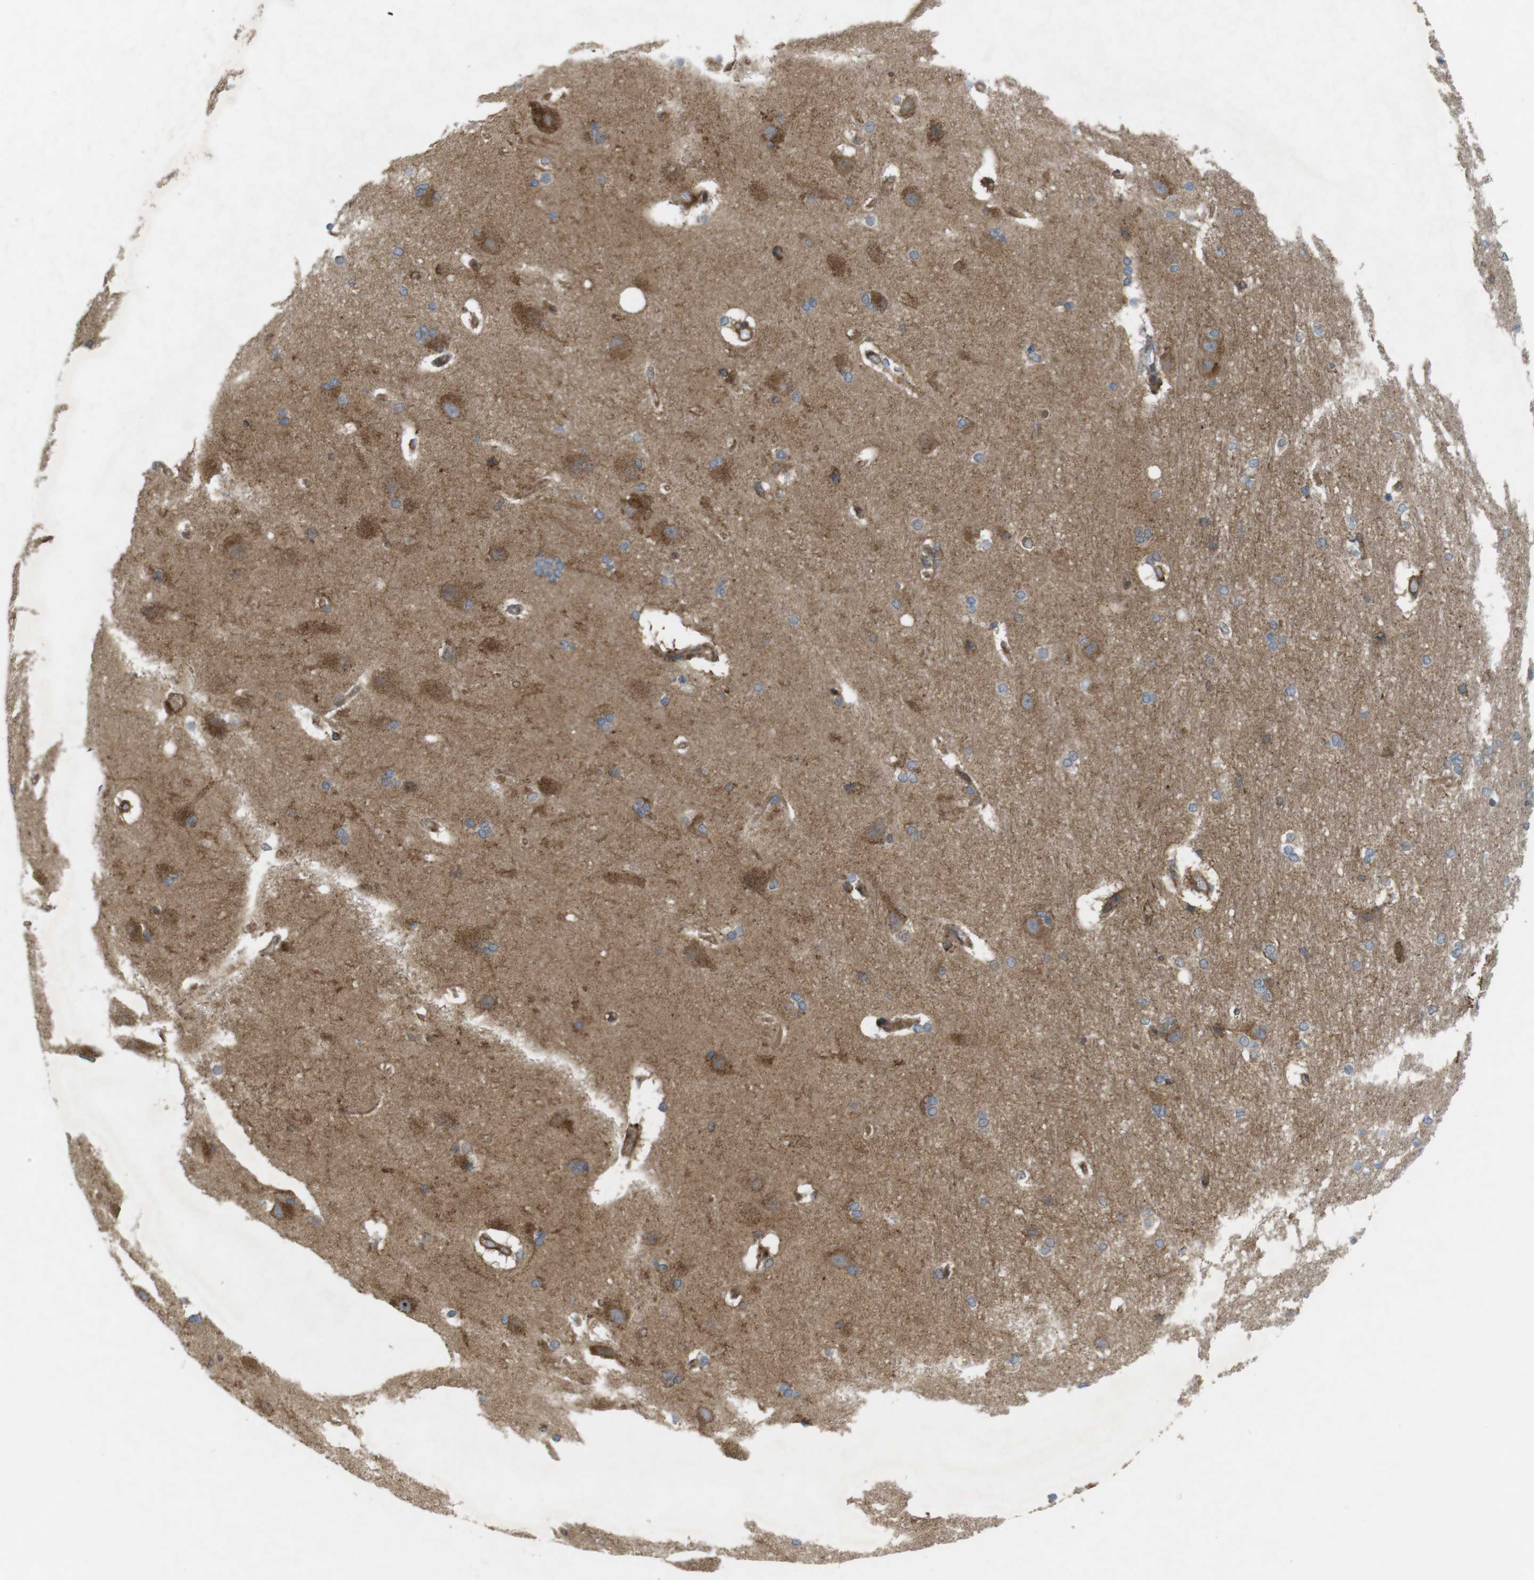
{"staining": {"intensity": "moderate", "quantity": "<25%", "location": "cytoplasmic/membranous,nuclear"}, "tissue": "hippocampus", "cell_type": "Glial cells", "image_type": "normal", "snomed": [{"axis": "morphology", "description": "Normal tissue, NOS"}, {"axis": "topography", "description": "Hippocampus"}], "caption": "Protein expression by immunohistochemistry (IHC) reveals moderate cytoplasmic/membranous,nuclear positivity in about <25% of glial cells in benign hippocampus. (DAB (3,3'-diaminobenzidine) IHC, brown staining for protein, blue staining for nuclei).", "gene": "DDAH2", "patient": {"sex": "female", "age": 19}}